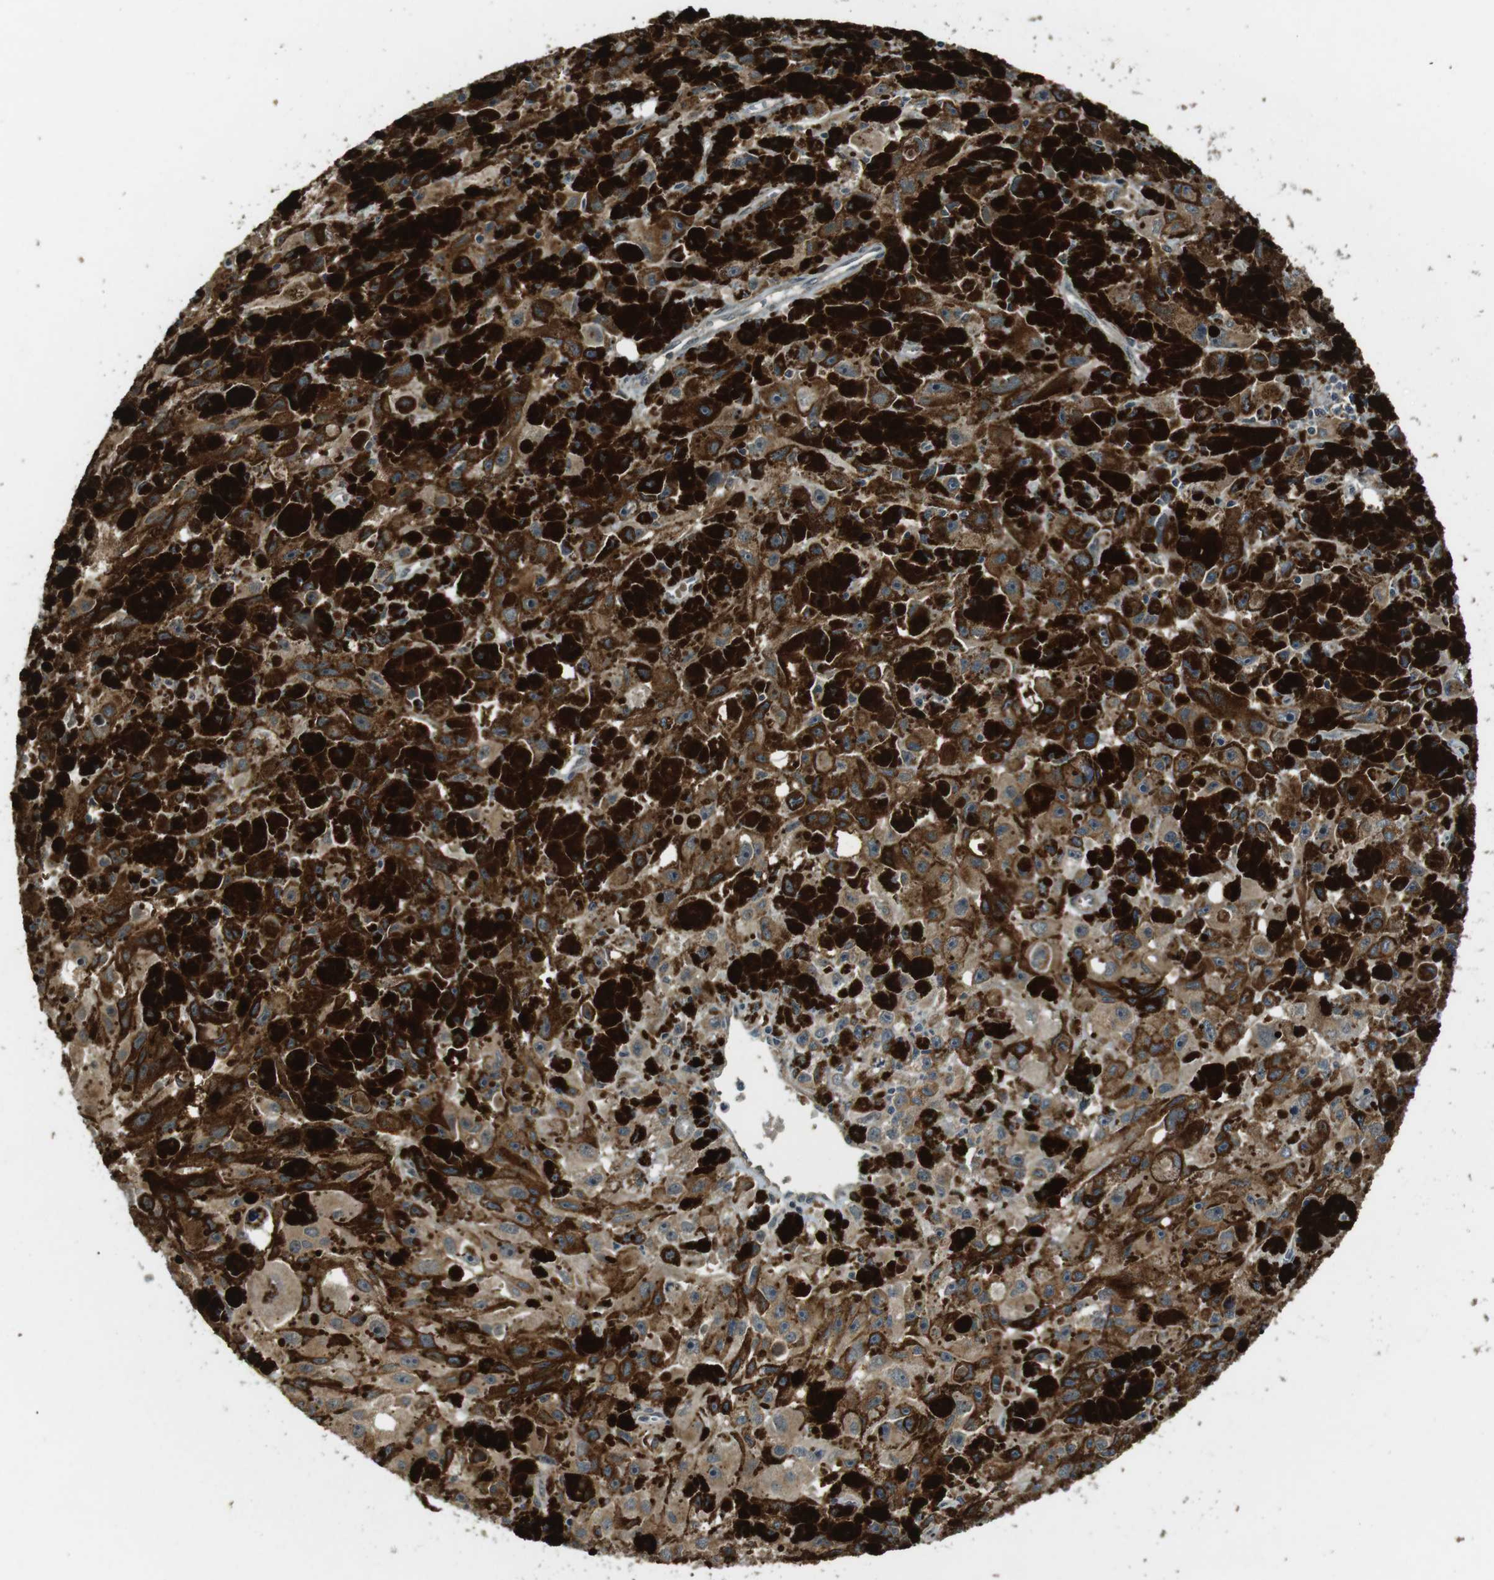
{"staining": {"intensity": "moderate", "quantity": ">75%", "location": "cytoplasmic/membranous"}, "tissue": "melanoma", "cell_type": "Tumor cells", "image_type": "cancer", "snomed": [{"axis": "morphology", "description": "Malignant melanoma, NOS"}, {"axis": "topography", "description": "Skin"}], "caption": "The photomicrograph reveals a brown stain indicating the presence of a protein in the cytoplasmic/membranous of tumor cells in melanoma.", "gene": "IFFO2", "patient": {"sex": "female", "age": 104}}